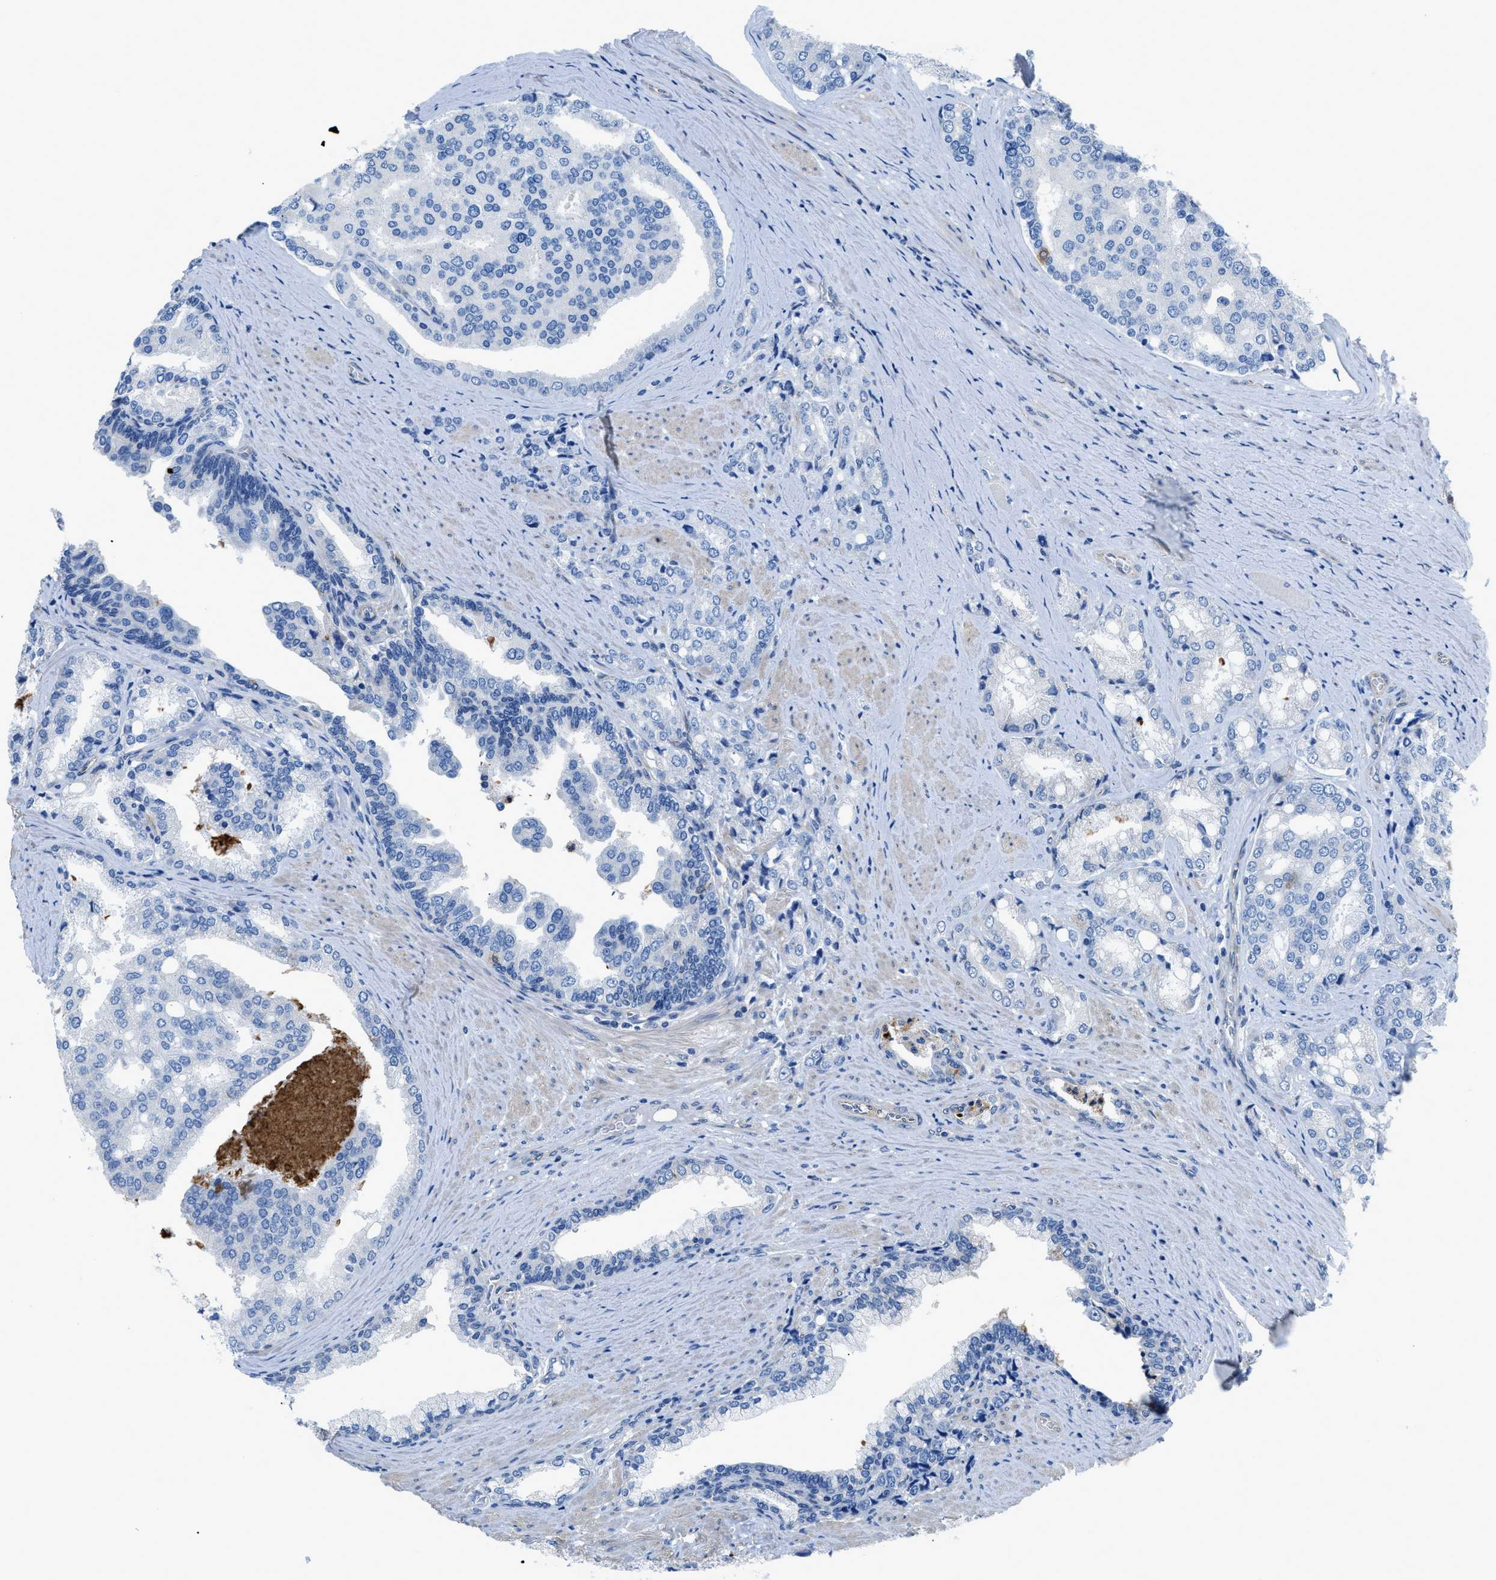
{"staining": {"intensity": "negative", "quantity": "none", "location": "none"}, "tissue": "prostate cancer", "cell_type": "Tumor cells", "image_type": "cancer", "snomed": [{"axis": "morphology", "description": "Adenocarcinoma, High grade"}, {"axis": "topography", "description": "Prostate"}], "caption": "Immunohistochemical staining of human prostate adenocarcinoma (high-grade) demonstrates no significant staining in tumor cells.", "gene": "ITPR1", "patient": {"sex": "male", "age": 50}}